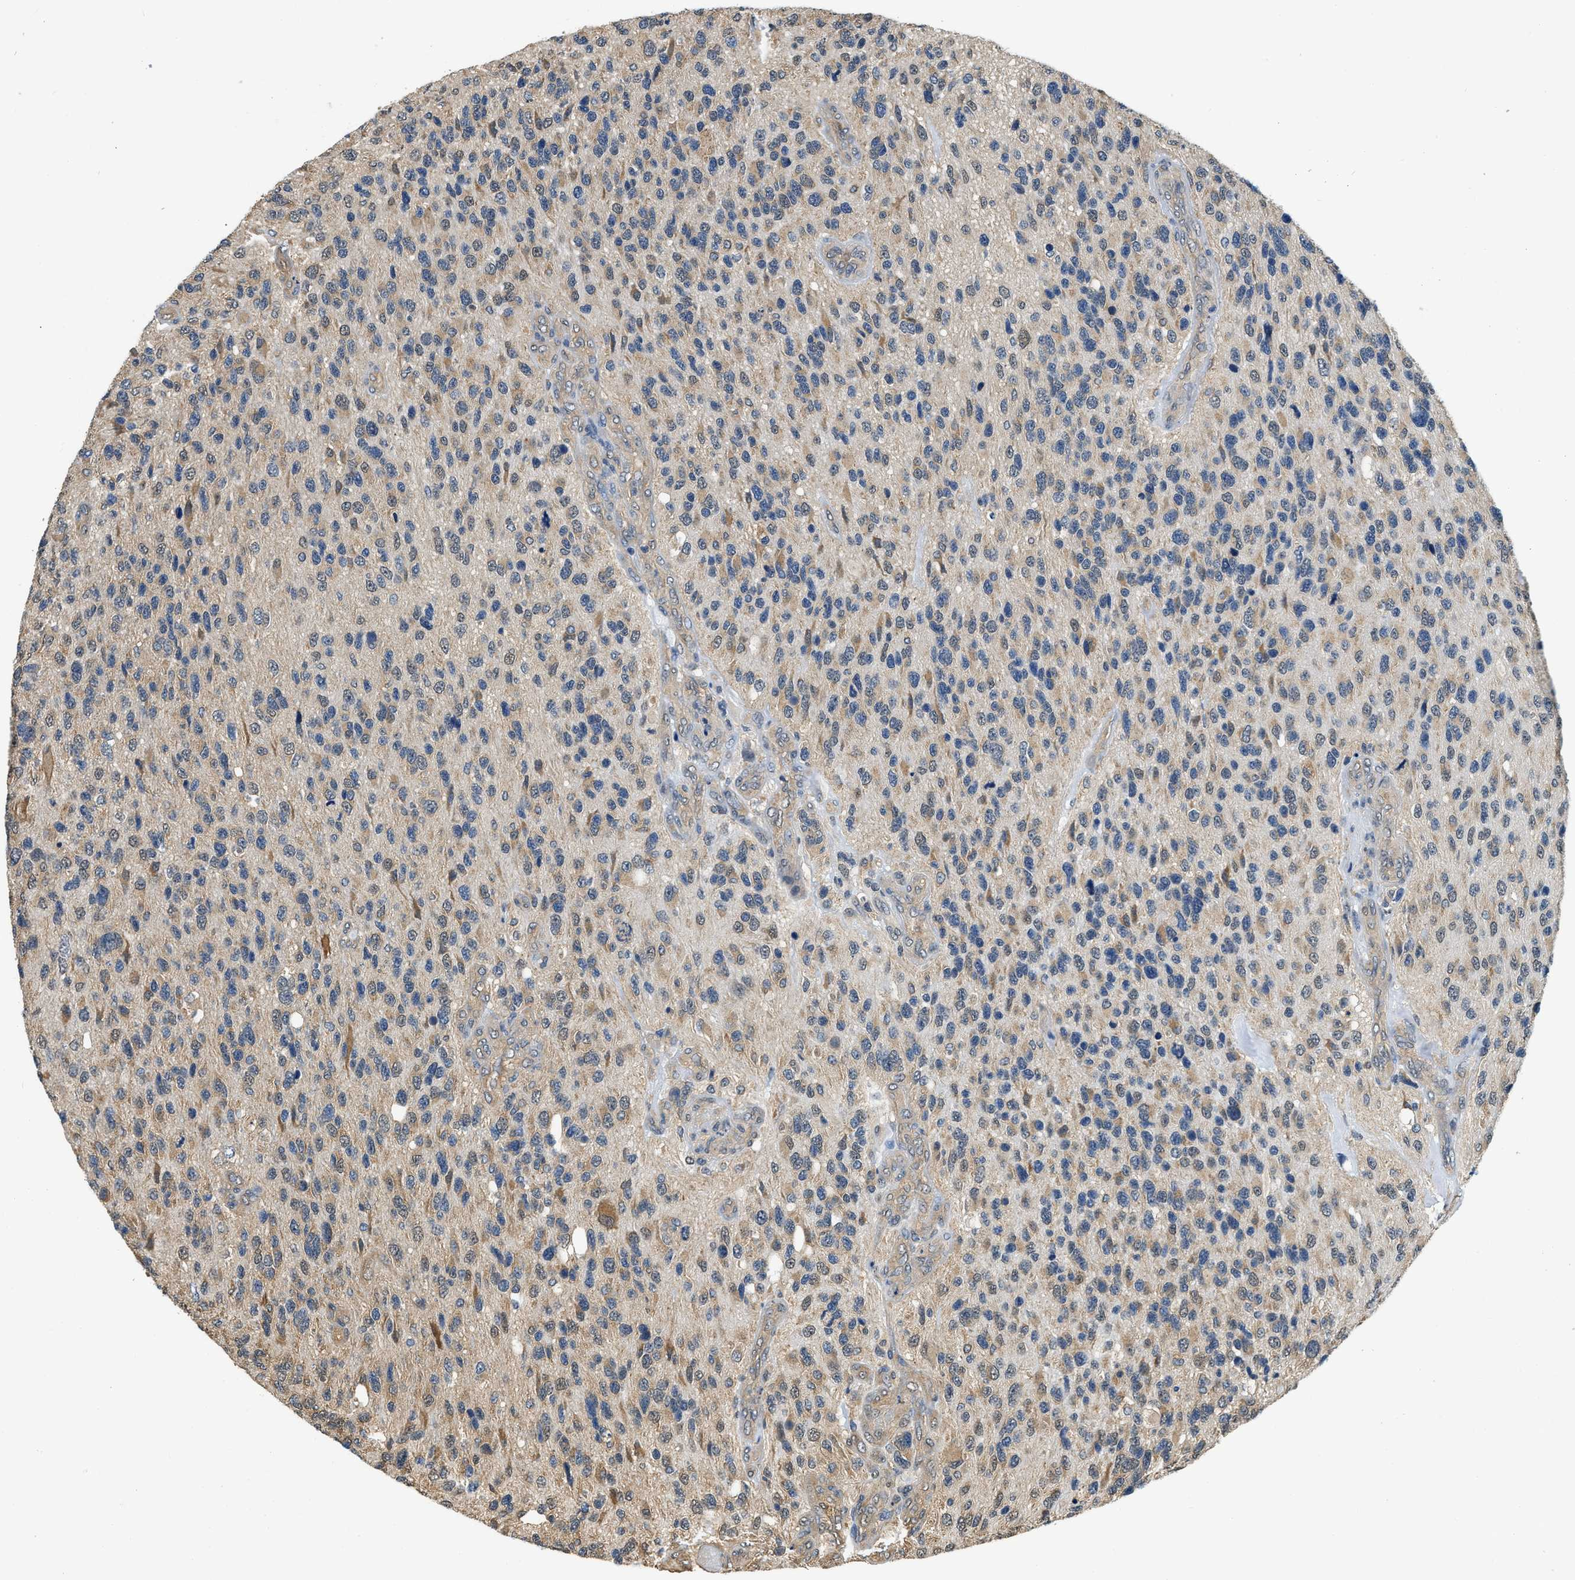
{"staining": {"intensity": "negative", "quantity": "none", "location": "none"}, "tissue": "glioma", "cell_type": "Tumor cells", "image_type": "cancer", "snomed": [{"axis": "morphology", "description": "Glioma, malignant, High grade"}, {"axis": "topography", "description": "Brain"}], "caption": "Tumor cells show no significant protein positivity in malignant glioma (high-grade). Brightfield microscopy of immunohistochemistry stained with DAB (brown) and hematoxylin (blue), captured at high magnification.", "gene": "BCL7C", "patient": {"sex": "female", "age": 58}}